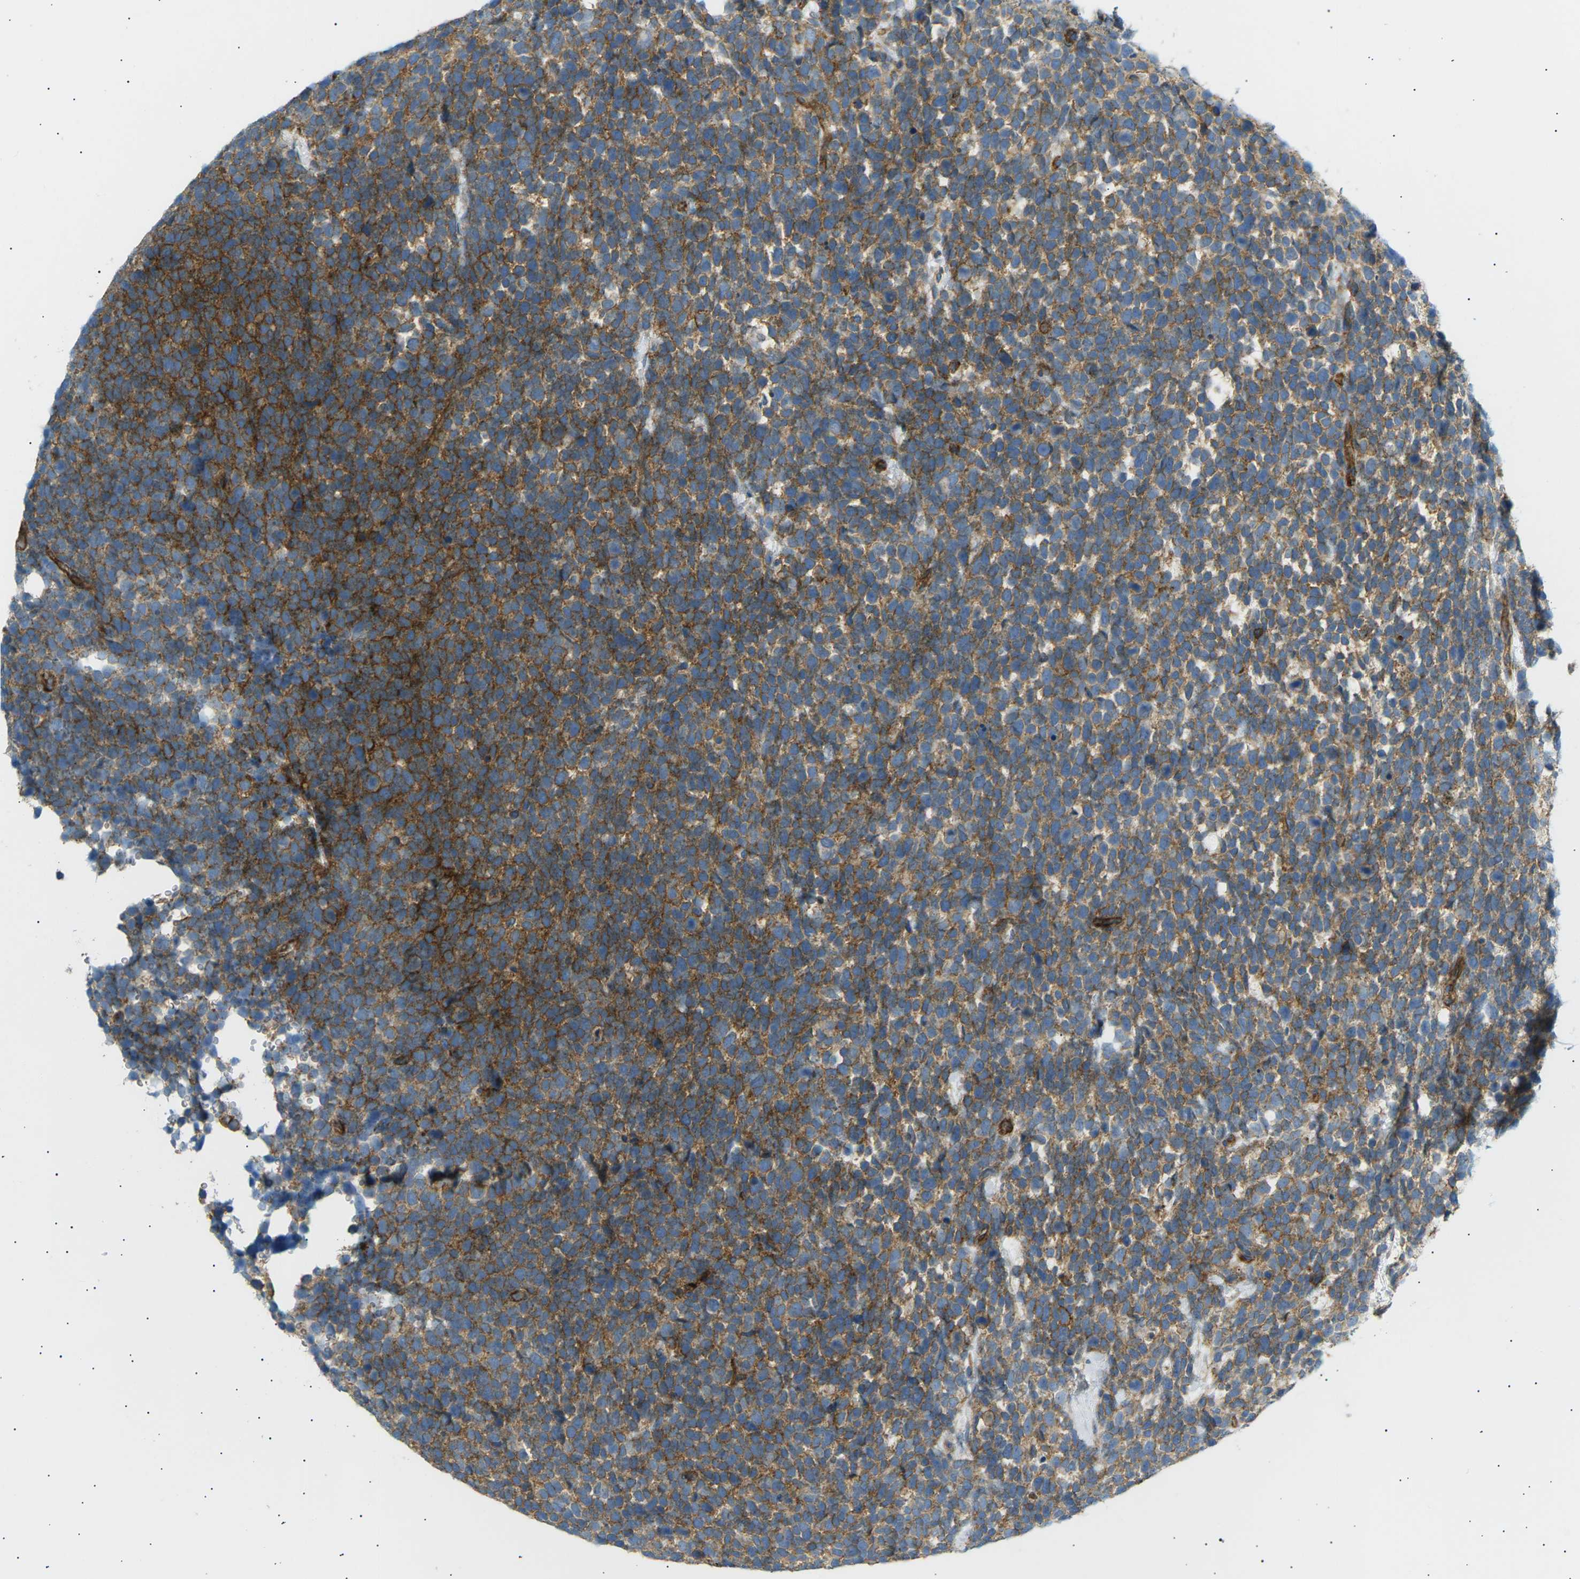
{"staining": {"intensity": "strong", "quantity": "25%-75%", "location": "cytoplasmic/membranous"}, "tissue": "urothelial cancer", "cell_type": "Tumor cells", "image_type": "cancer", "snomed": [{"axis": "morphology", "description": "Urothelial carcinoma, High grade"}, {"axis": "topography", "description": "Urinary bladder"}], "caption": "Immunohistochemistry (IHC) of human urothelial cancer reveals high levels of strong cytoplasmic/membranous positivity in approximately 25%-75% of tumor cells. Ihc stains the protein in brown and the nuclei are stained blue.", "gene": "ATP2B4", "patient": {"sex": "female", "age": 82}}